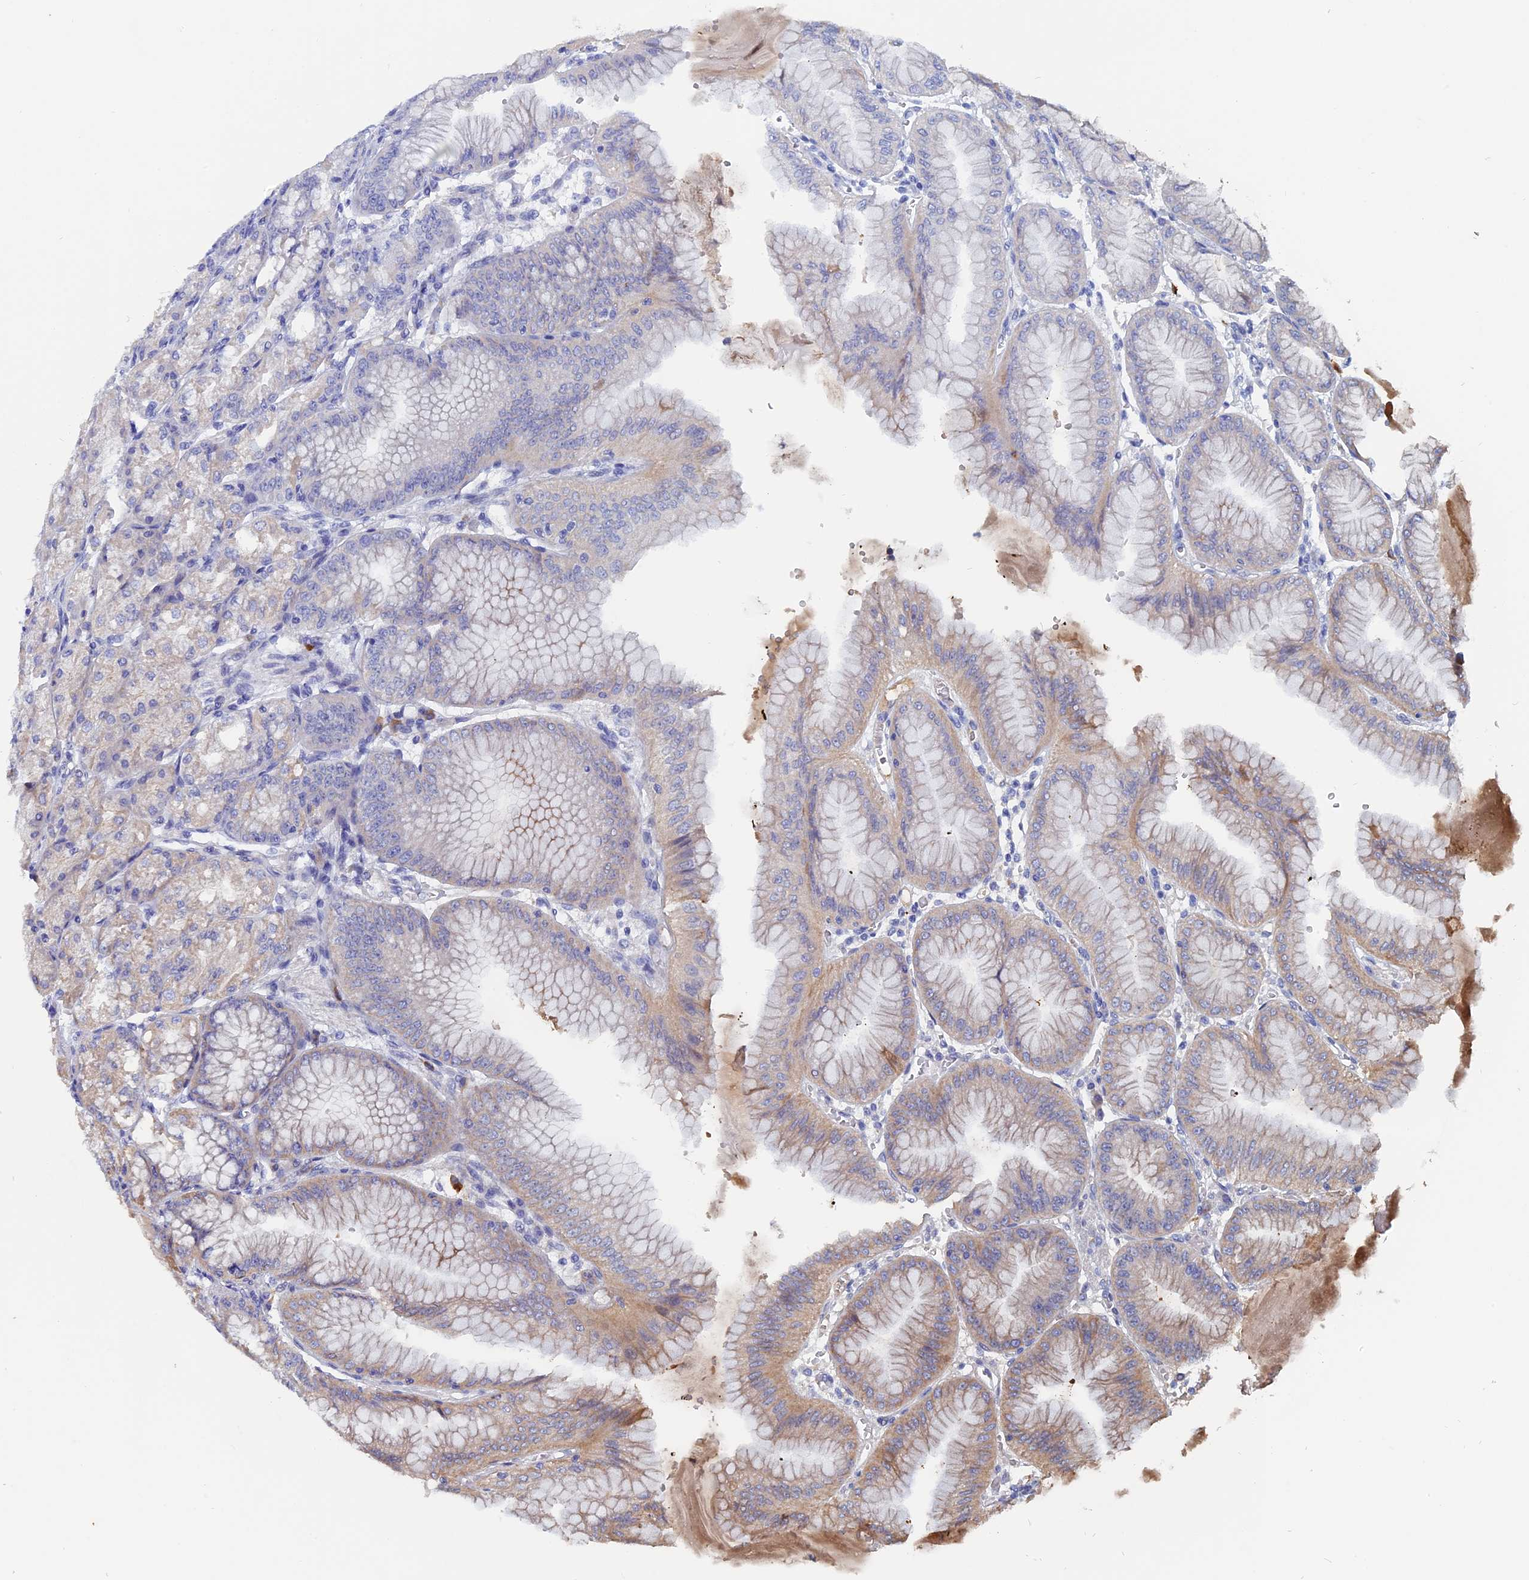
{"staining": {"intensity": "moderate", "quantity": "25%-75%", "location": "cytoplasmic/membranous"}, "tissue": "stomach", "cell_type": "Glandular cells", "image_type": "normal", "snomed": [{"axis": "morphology", "description": "Normal tissue, NOS"}, {"axis": "topography", "description": "Stomach, lower"}], "caption": "A medium amount of moderate cytoplasmic/membranous staining is identified in approximately 25%-75% of glandular cells in unremarkable stomach.", "gene": "SLC33A1", "patient": {"sex": "male", "age": 71}}